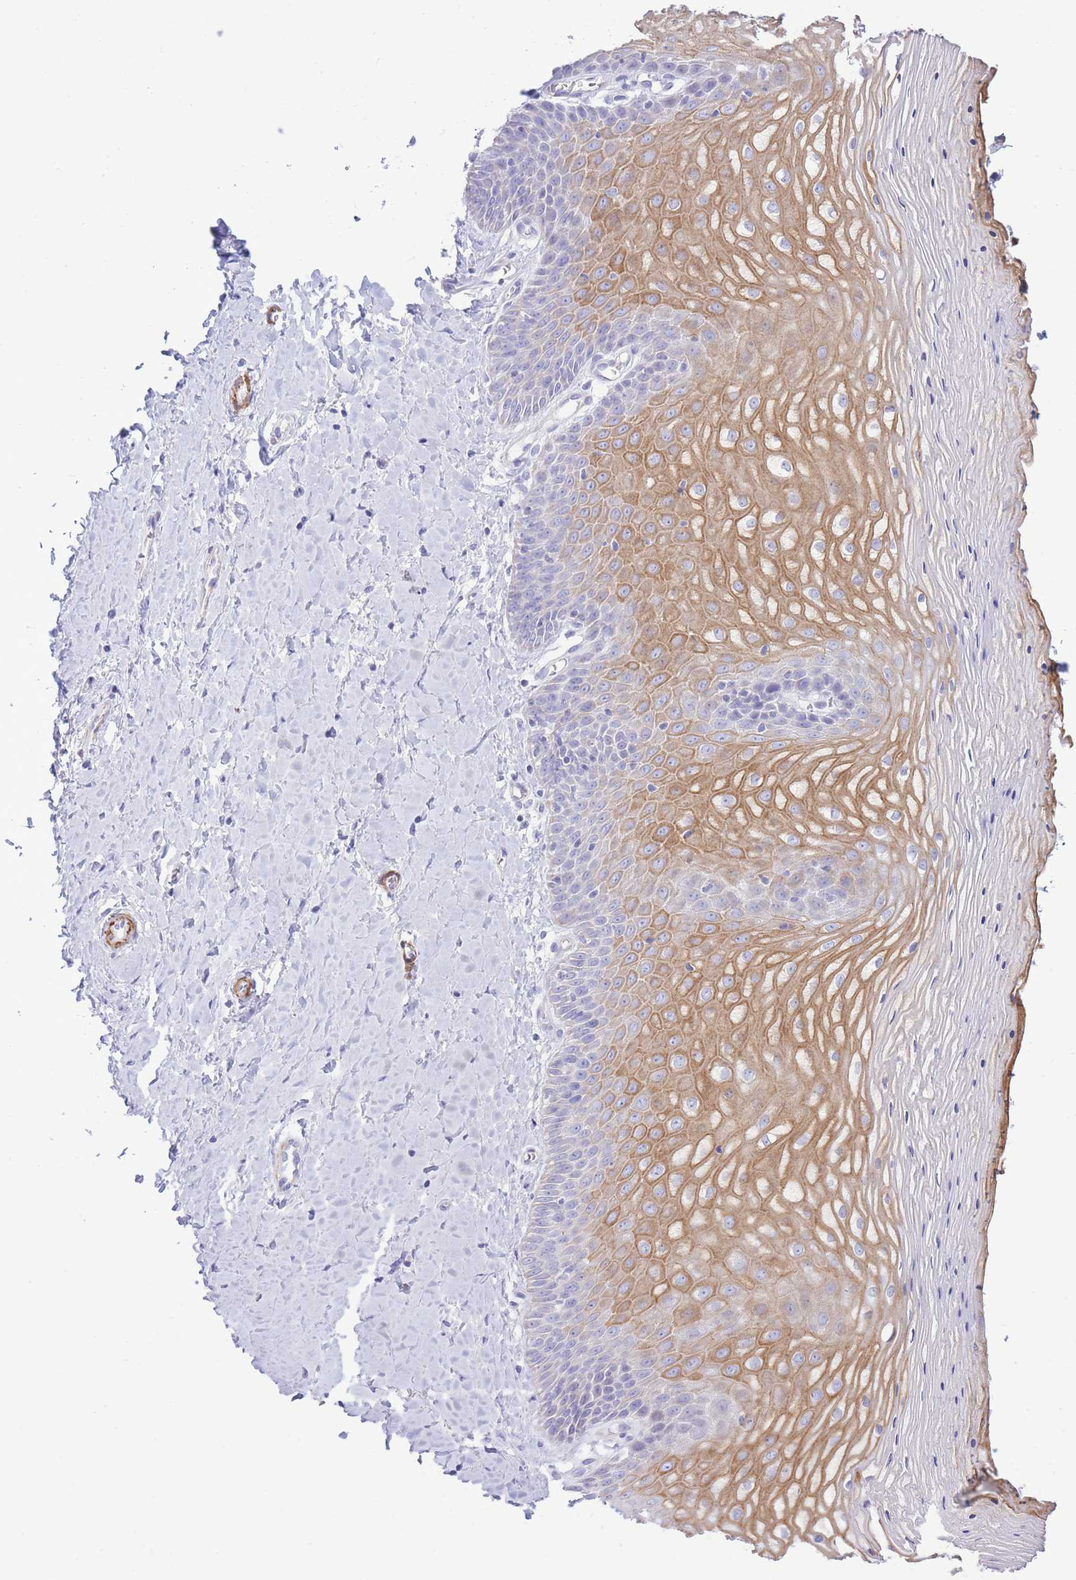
{"staining": {"intensity": "moderate", "quantity": "25%-75%", "location": "cytoplasmic/membranous"}, "tissue": "vagina", "cell_type": "Squamous epithelial cells", "image_type": "normal", "snomed": [{"axis": "morphology", "description": "Normal tissue, NOS"}, {"axis": "topography", "description": "Vagina"}], "caption": "Moderate cytoplasmic/membranous positivity is seen in approximately 25%-75% of squamous epithelial cells in normal vagina.", "gene": "VWA8", "patient": {"sex": "female", "age": 65}}